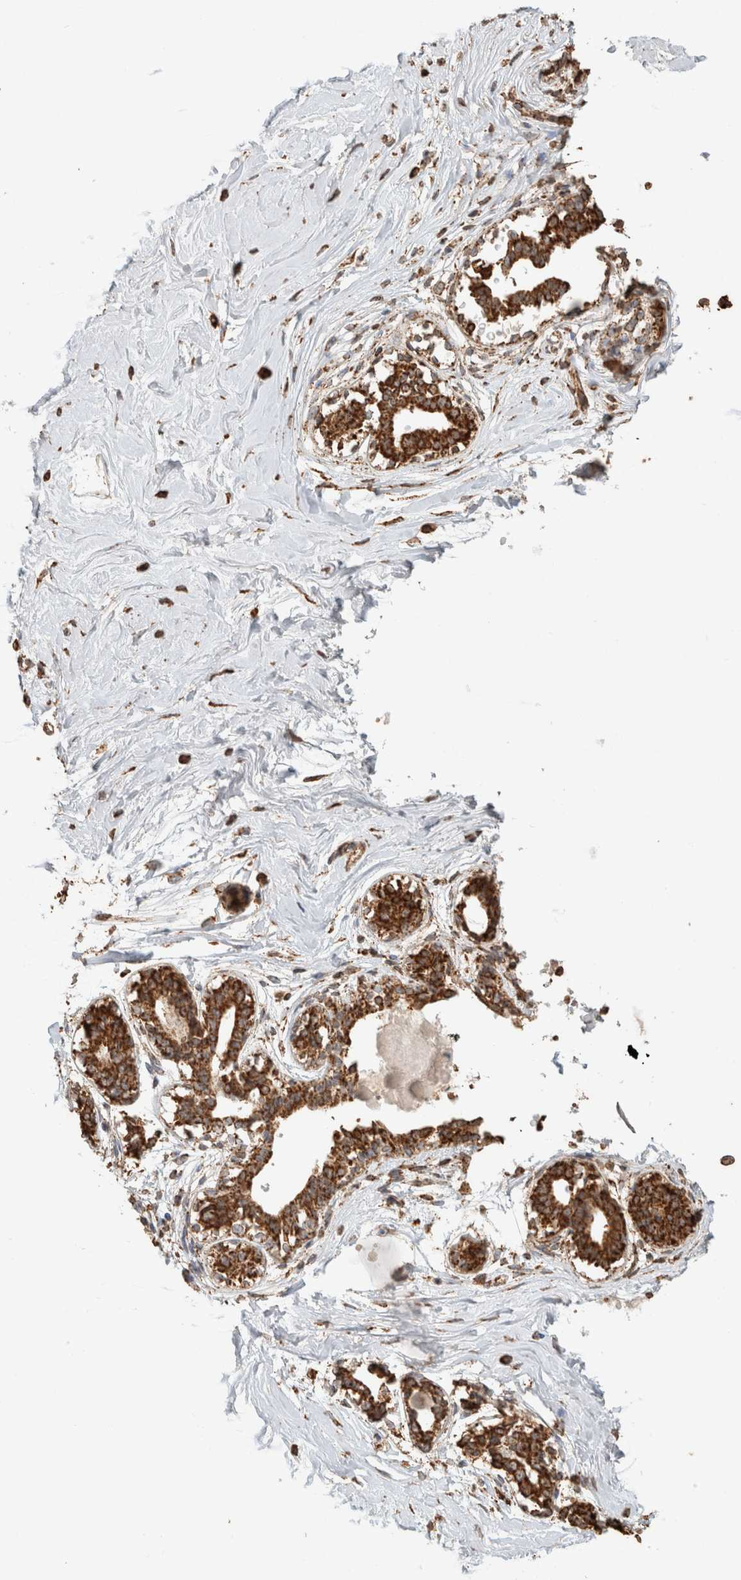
{"staining": {"intensity": "strong", "quantity": "<25%", "location": "cytoplasmic/membranous"}, "tissue": "breast", "cell_type": "Adipocytes", "image_type": "normal", "snomed": [{"axis": "morphology", "description": "Normal tissue, NOS"}, {"axis": "topography", "description": "Breast"}], "caption": "DAB immunohistochemical staining of benign human breast displays strong cytoplasmic/membranous protein expression in about <25% of adipocytes. The staining was performed using DAB to visualize the protein expression in brown, while the nuclei were stained in blue with hematoxylin (Magnification: 20x).", "gene": "SDC2", "patient": {"sex": "female", "age": 45}}